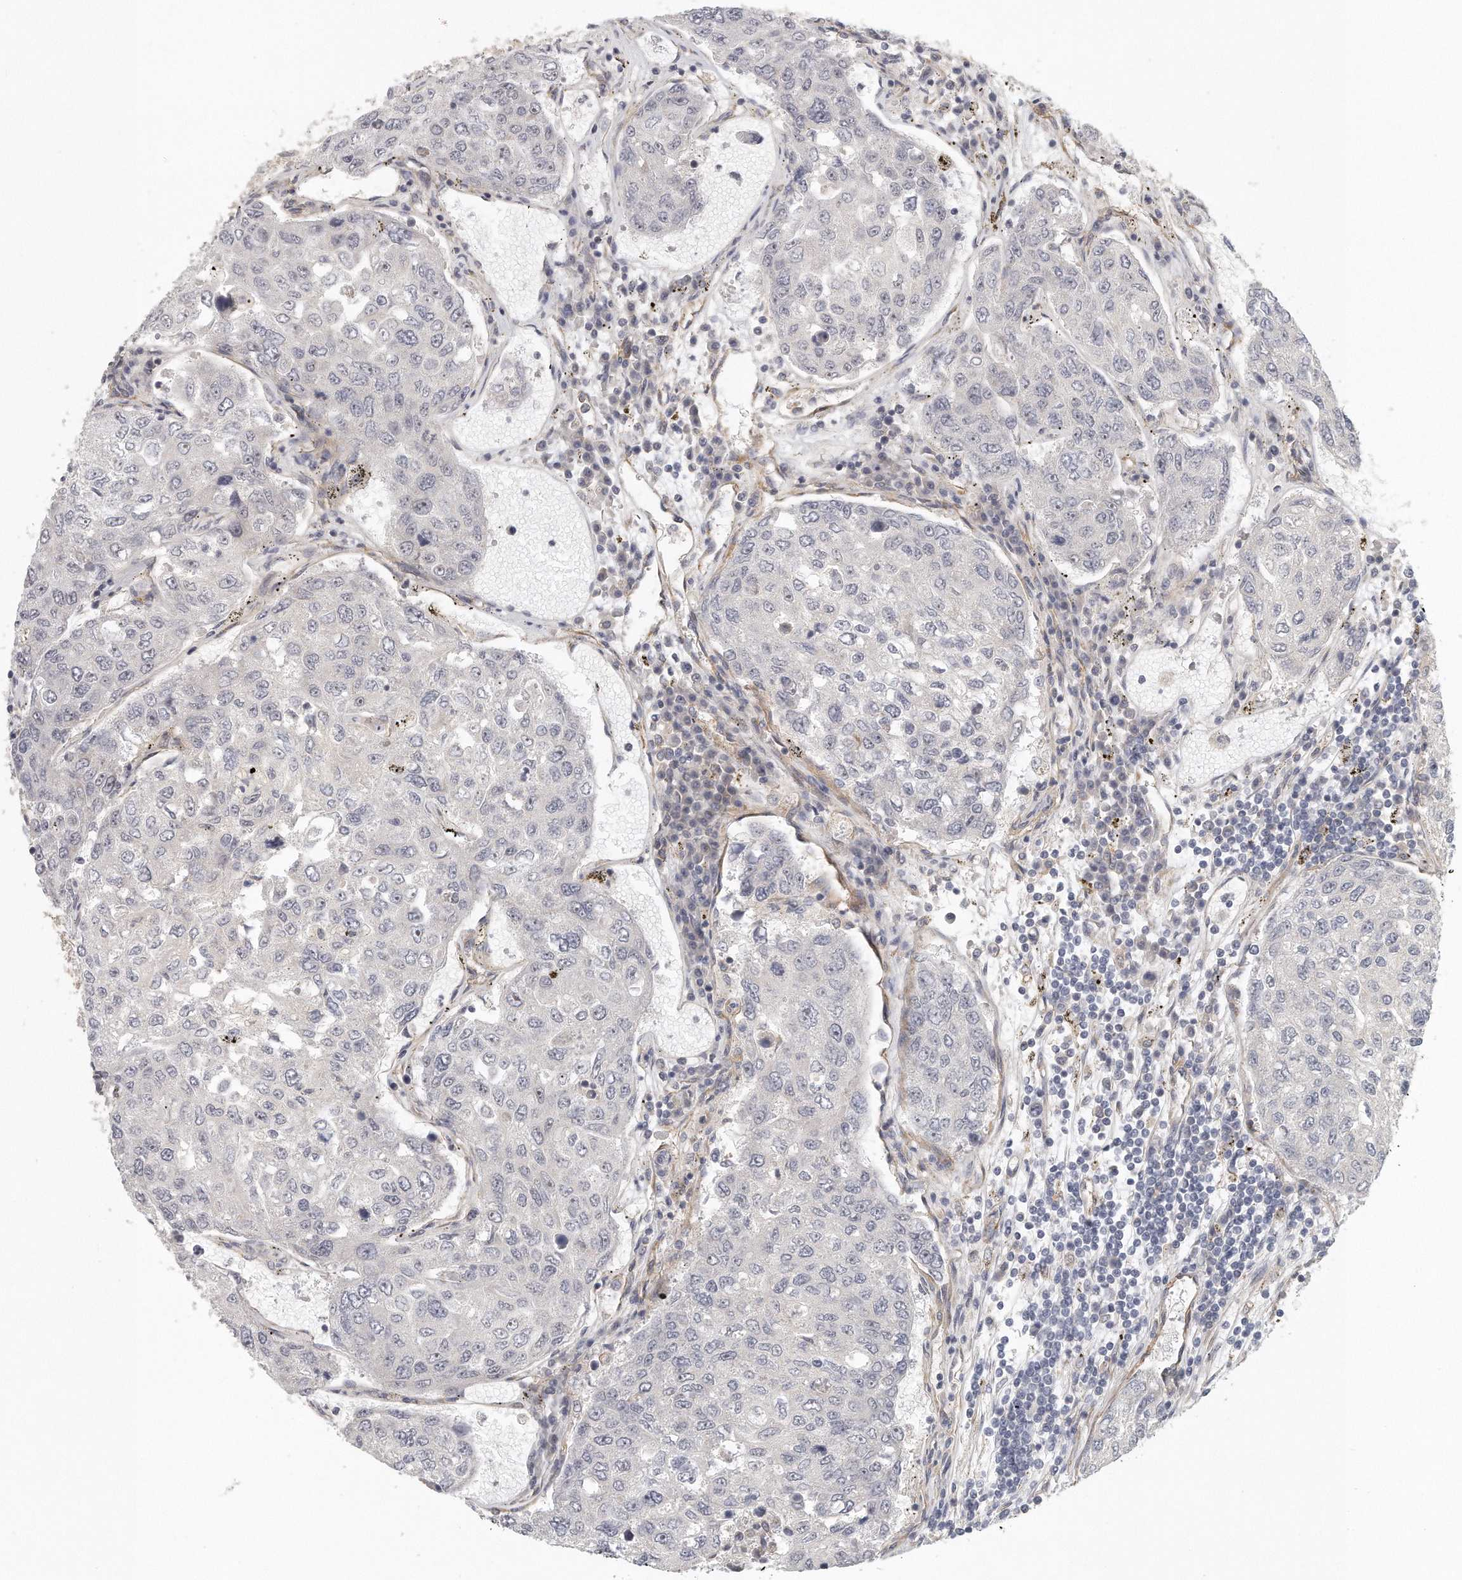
{"staining": {"intensity": "negative", "quantity": "none", "location": "none"}, "tissue": "urothelial cancer", "cell_type": "Tumor cells", "image_type": "cancer", "snomed": [{"axis": "morphology", "description": "Urothelial carcinoma, High grade"}, {"axis": "topography", "description": "Lymph node"}, {"axis": "topography", "description": "Urinary bladder"}], "caption": "Immunohistochemistry (IHC) of human high-grade urothelial carcinoma reveals no staining in tumor cells. (Immunohistochemistry, brightfield microscopy, high magnification).", "gene": "MTERF4", "patient": {"sex": "male", "age": 51}}